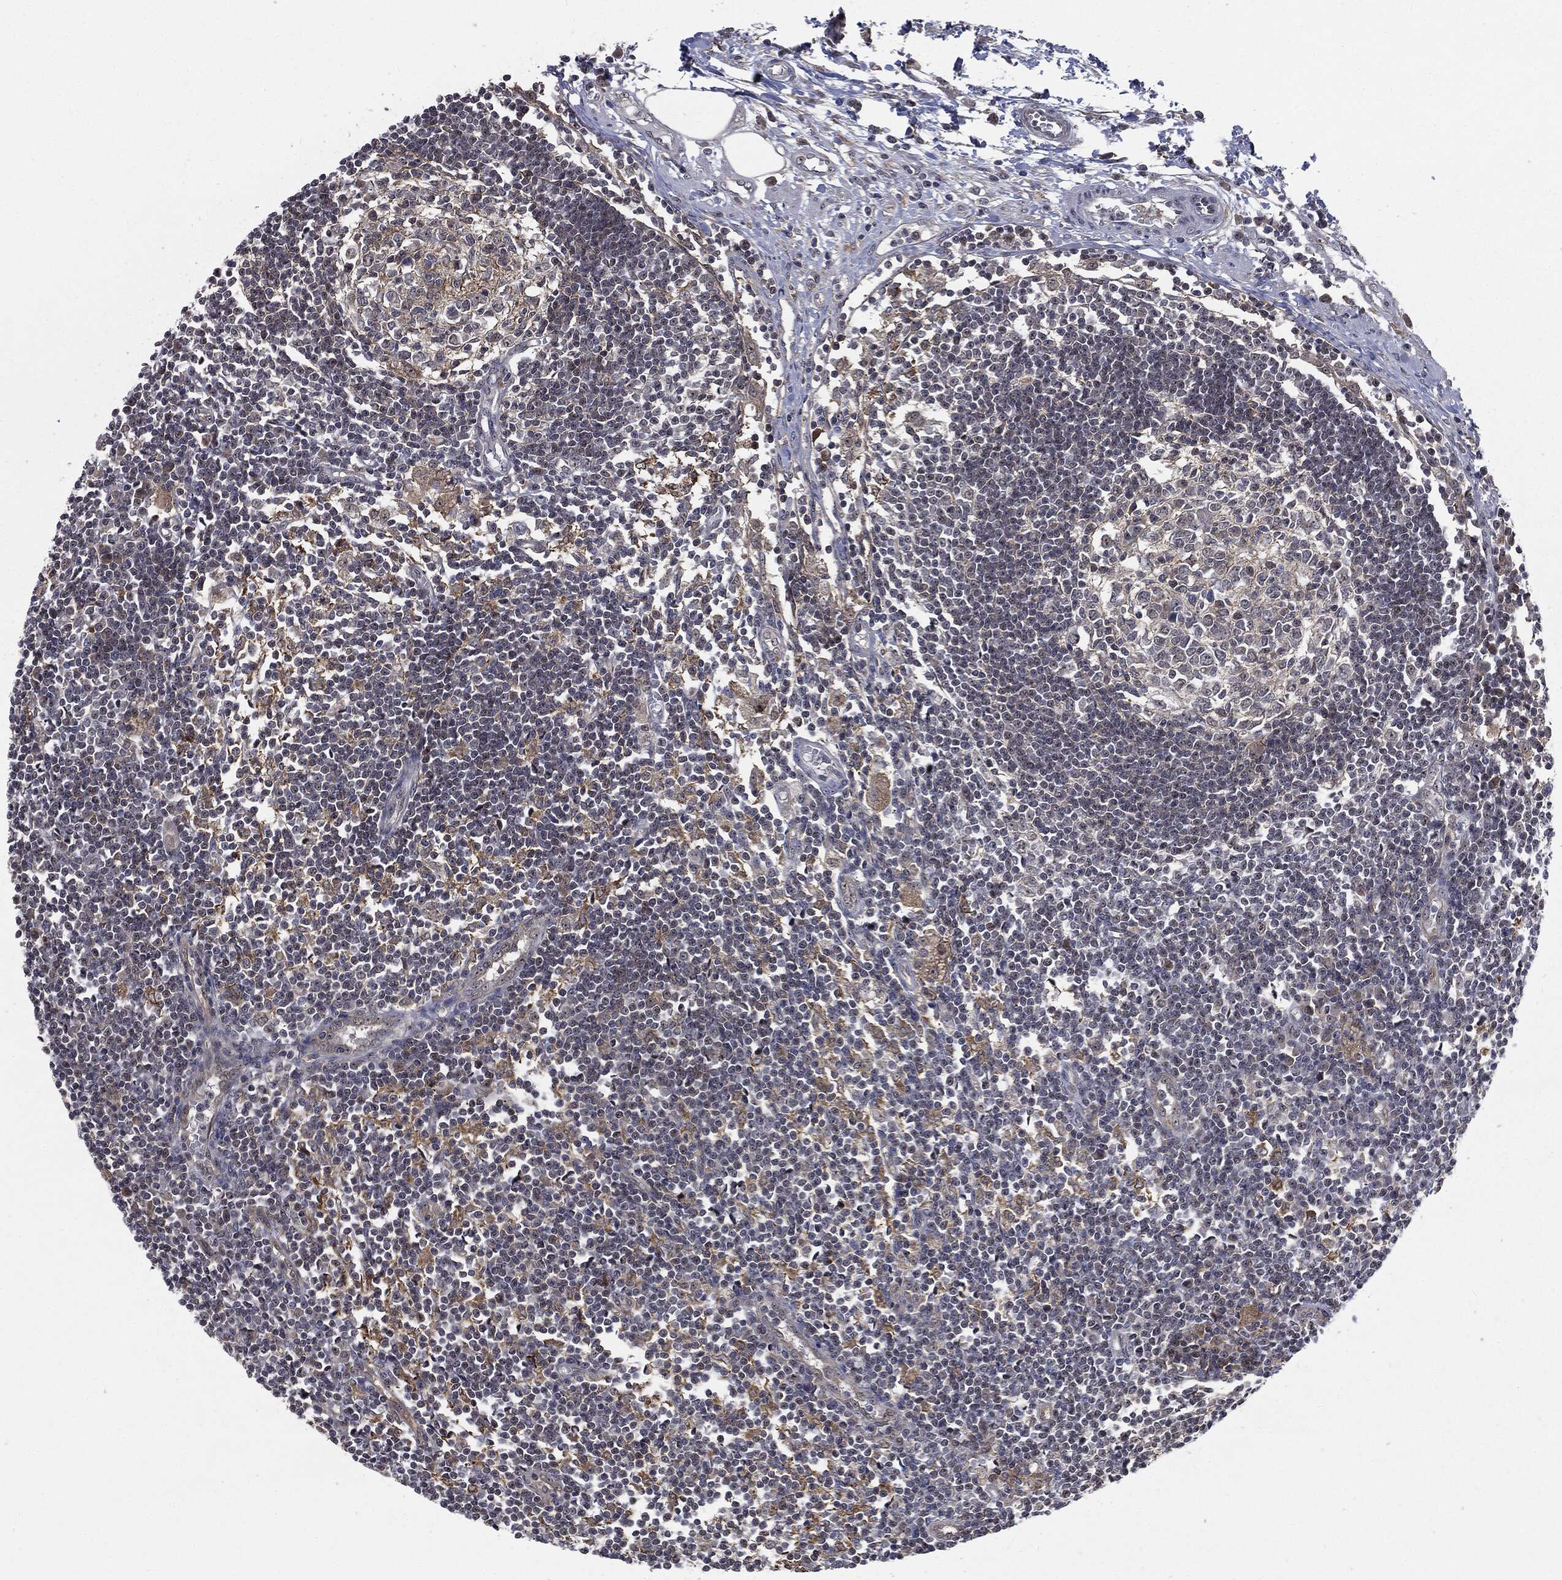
{"staining": {"intensity": "weak", "quantity": "<25%", "location": "cytoplasmic/membranous"}, "tissue": "lymph node", "cell_type": "Germinal center cells", "image_type": "normal", "snomed": [{"axis": "morphology", "description": "Normal tissue, NOS"}, {"axis": "morphology", "description": "Adenocarcinoma, NOS"}, {"axis": "topography", "description": "Lymph node"}, {"axis": "topography", "description": "Pancreas"}], "caption": "Immunohistochemical staining of benign lymph node displays no significant expression in germinal center cells.", "gene": "TRMT1L", "patient": {"sex": "female", "age": 58}}